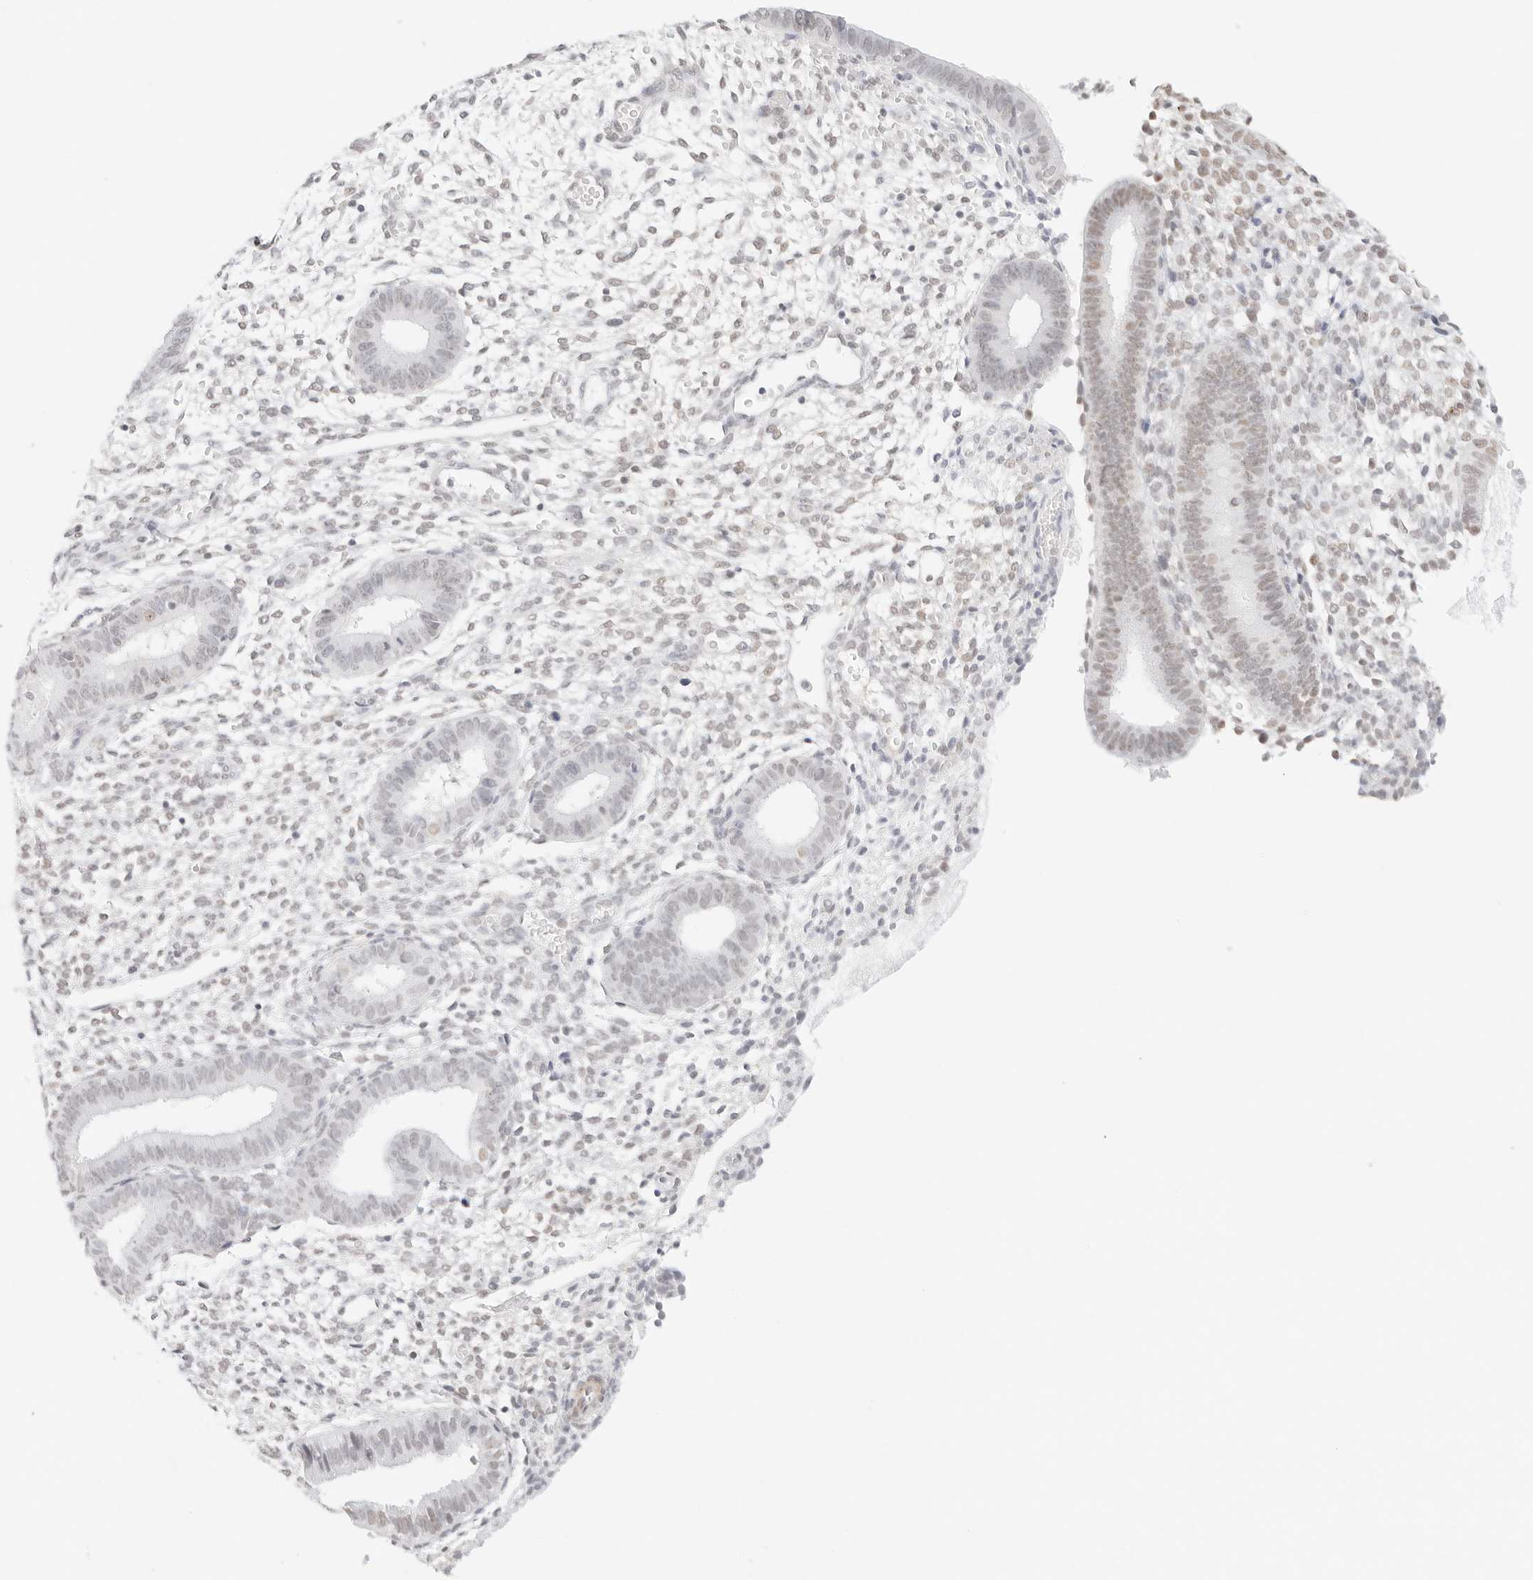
{"staining": {"intensity": "negative", "quantity": "none", "location": "none"}, "tissue": "endometrium", "cell_type": "Cells in endometrial stroma", "image_type": "normal", "snomed": [{"axis": "morphology", "description": "Normal tissue, NOS"}, {"axis": "topography", "description": "Endometrium"}], "caption": "Cells in endometrial stroma show no significant expression in unremarkable endometrium.", "gene": "FBLN5", "patient": {"sex": "female", "age": 46}}